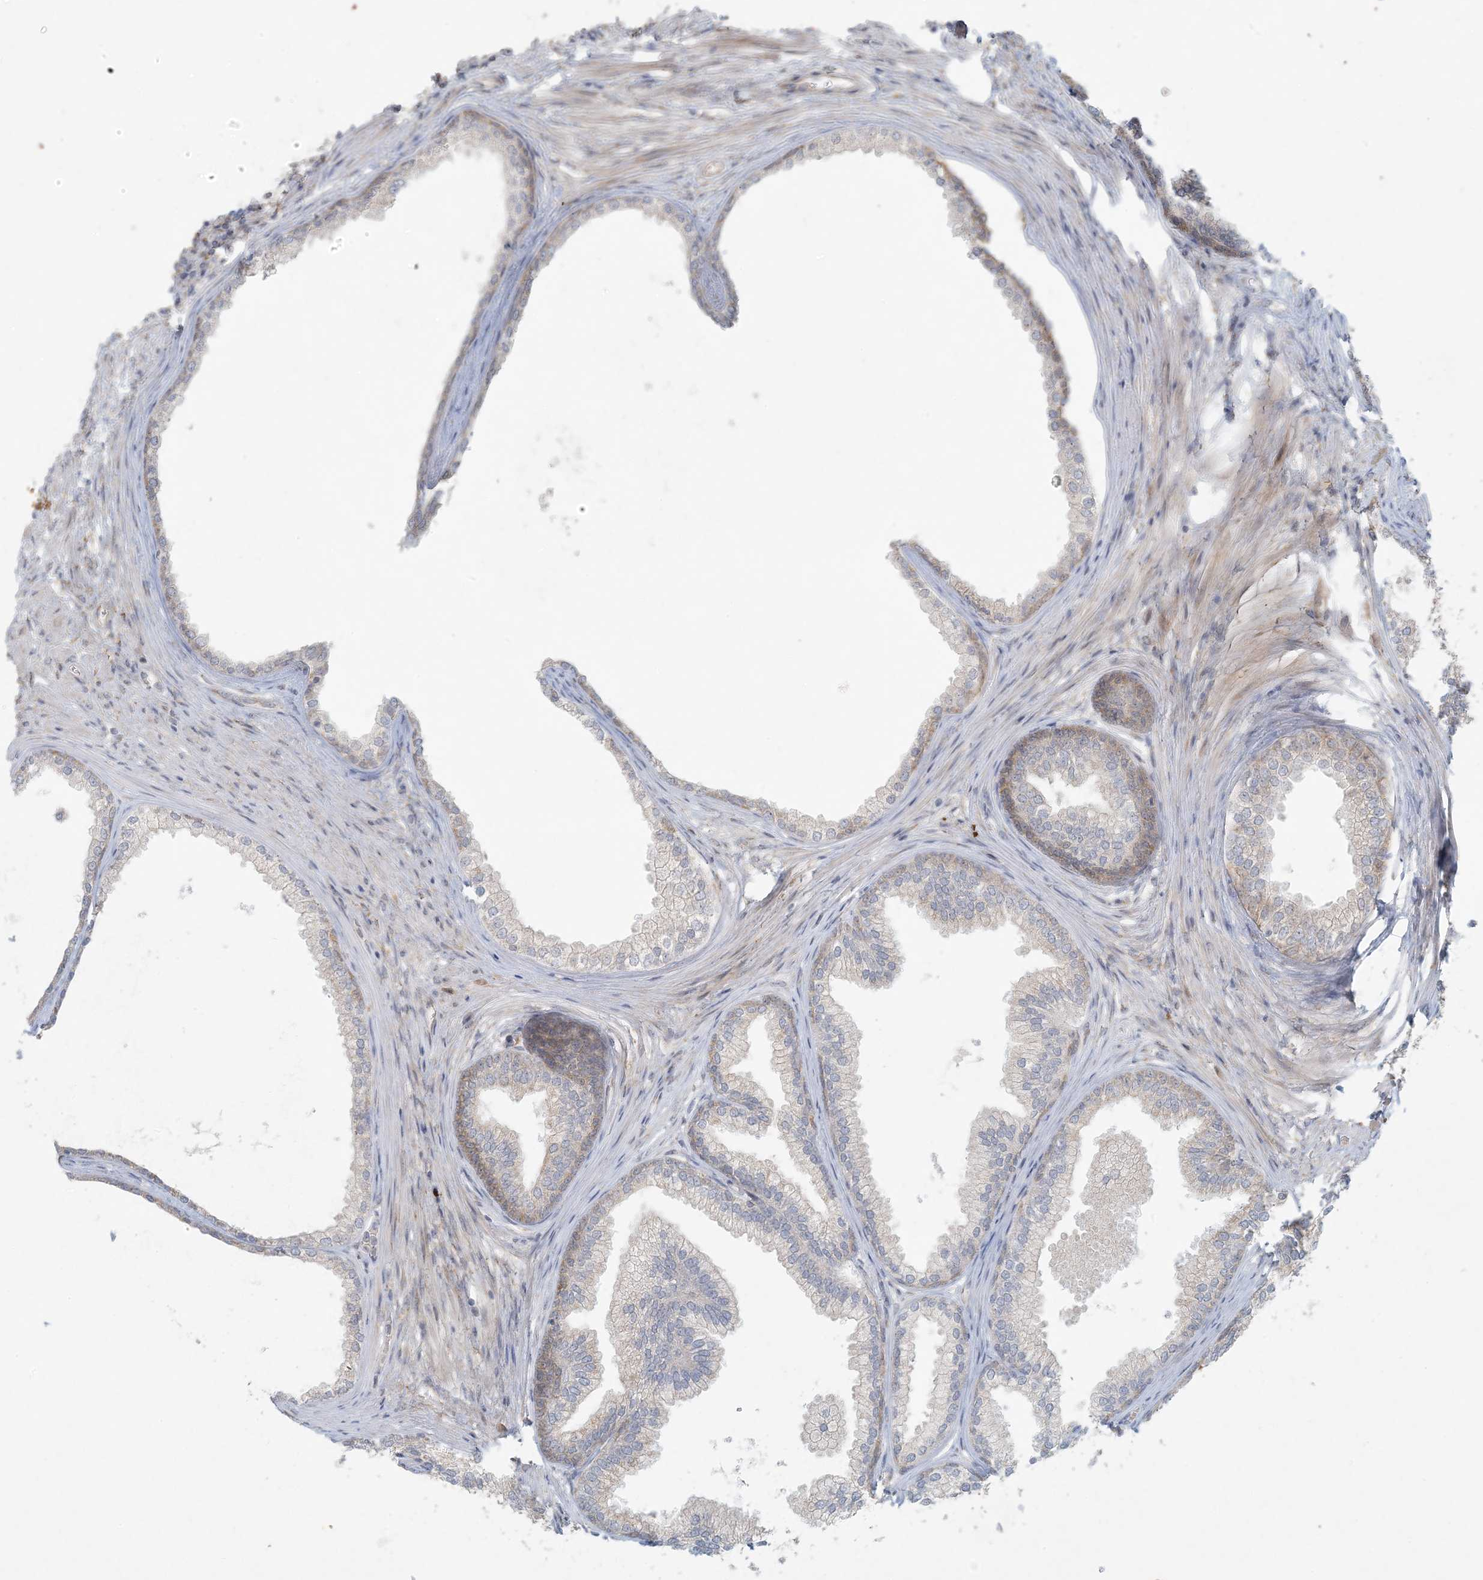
{"staining": {"intensity": "moderate", "quantity": "25%-75%", "location": "cytoplasmic/membranous"}, "tissue": "prostate", "cell_type": "Glandular cells", "image_type": "normal", "snomed": [{"axis": "morphology", "description": "Normal tissue, NOS"}, {"axis": "topography", "description": "Prostate"}], "caption": "Prostate stained with DAB (3,3'-diaminobenzidine) immunohistochemistry (IHC) demonstrates medium levels of moderate cytoplasmic/membranous positivity in approximately 25%-75% of glandular cells. (Brightfield microscopy of DAB IHC at high magnification).", "gene": "HACL1", "patient": {"sex": "male", "age": 76}}